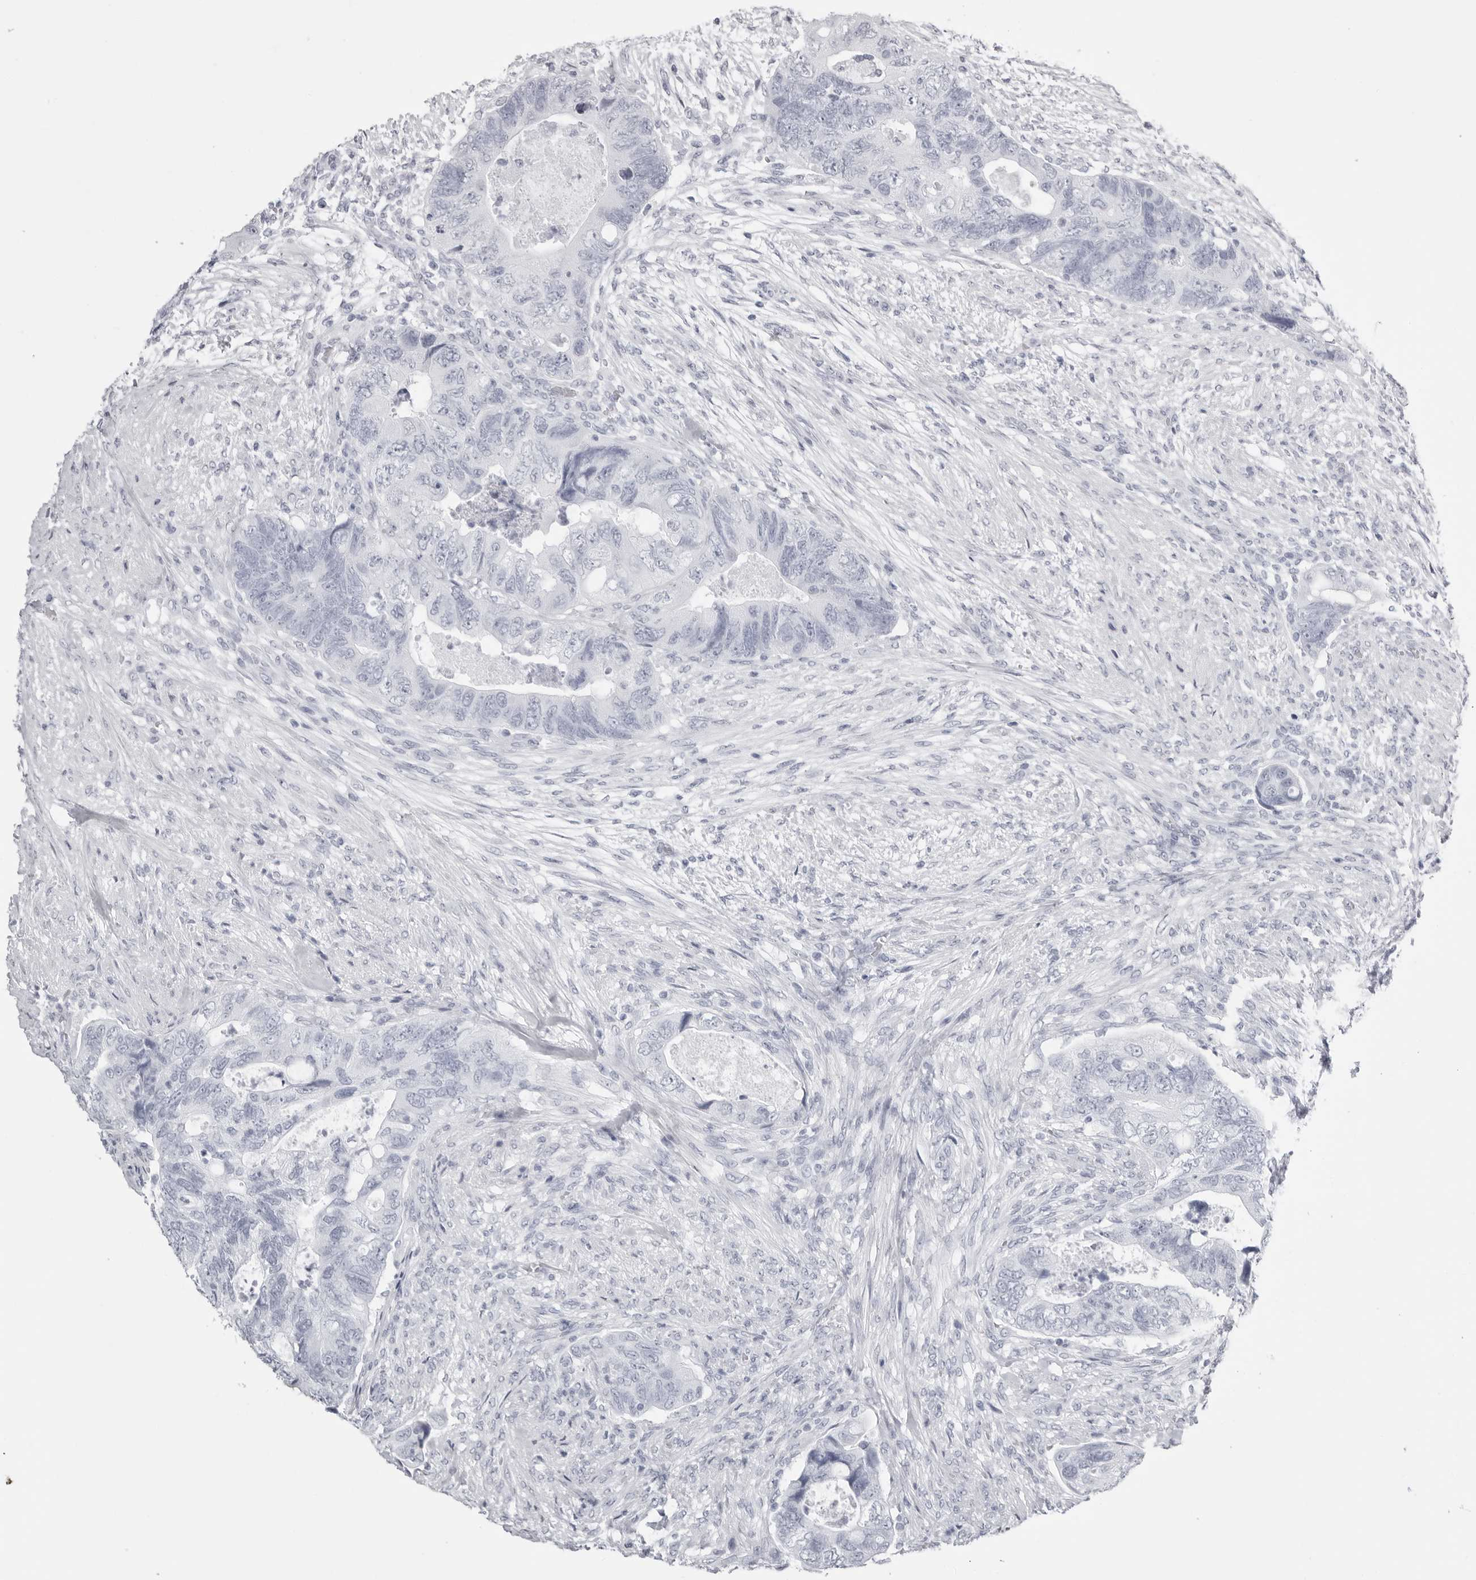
{"staining": {"intensity": "negative", "quantity": "none", "location": "none"}, "tissue": "colorectal cancer", "cell_type": "Tumor cells", "image_type": "cancer", "snomed": [{"axis": "morphology", "description": "Adenocarcinoma, NOS"}, {"axis": "topography", "description": "Rectum"}], "caption": "The micrograph shows no significant expression in tumor cells of colorectal cancer (adenocarcinoma).", "gene": "KLK9", "patient": {"sex": "male", "age": 63}}